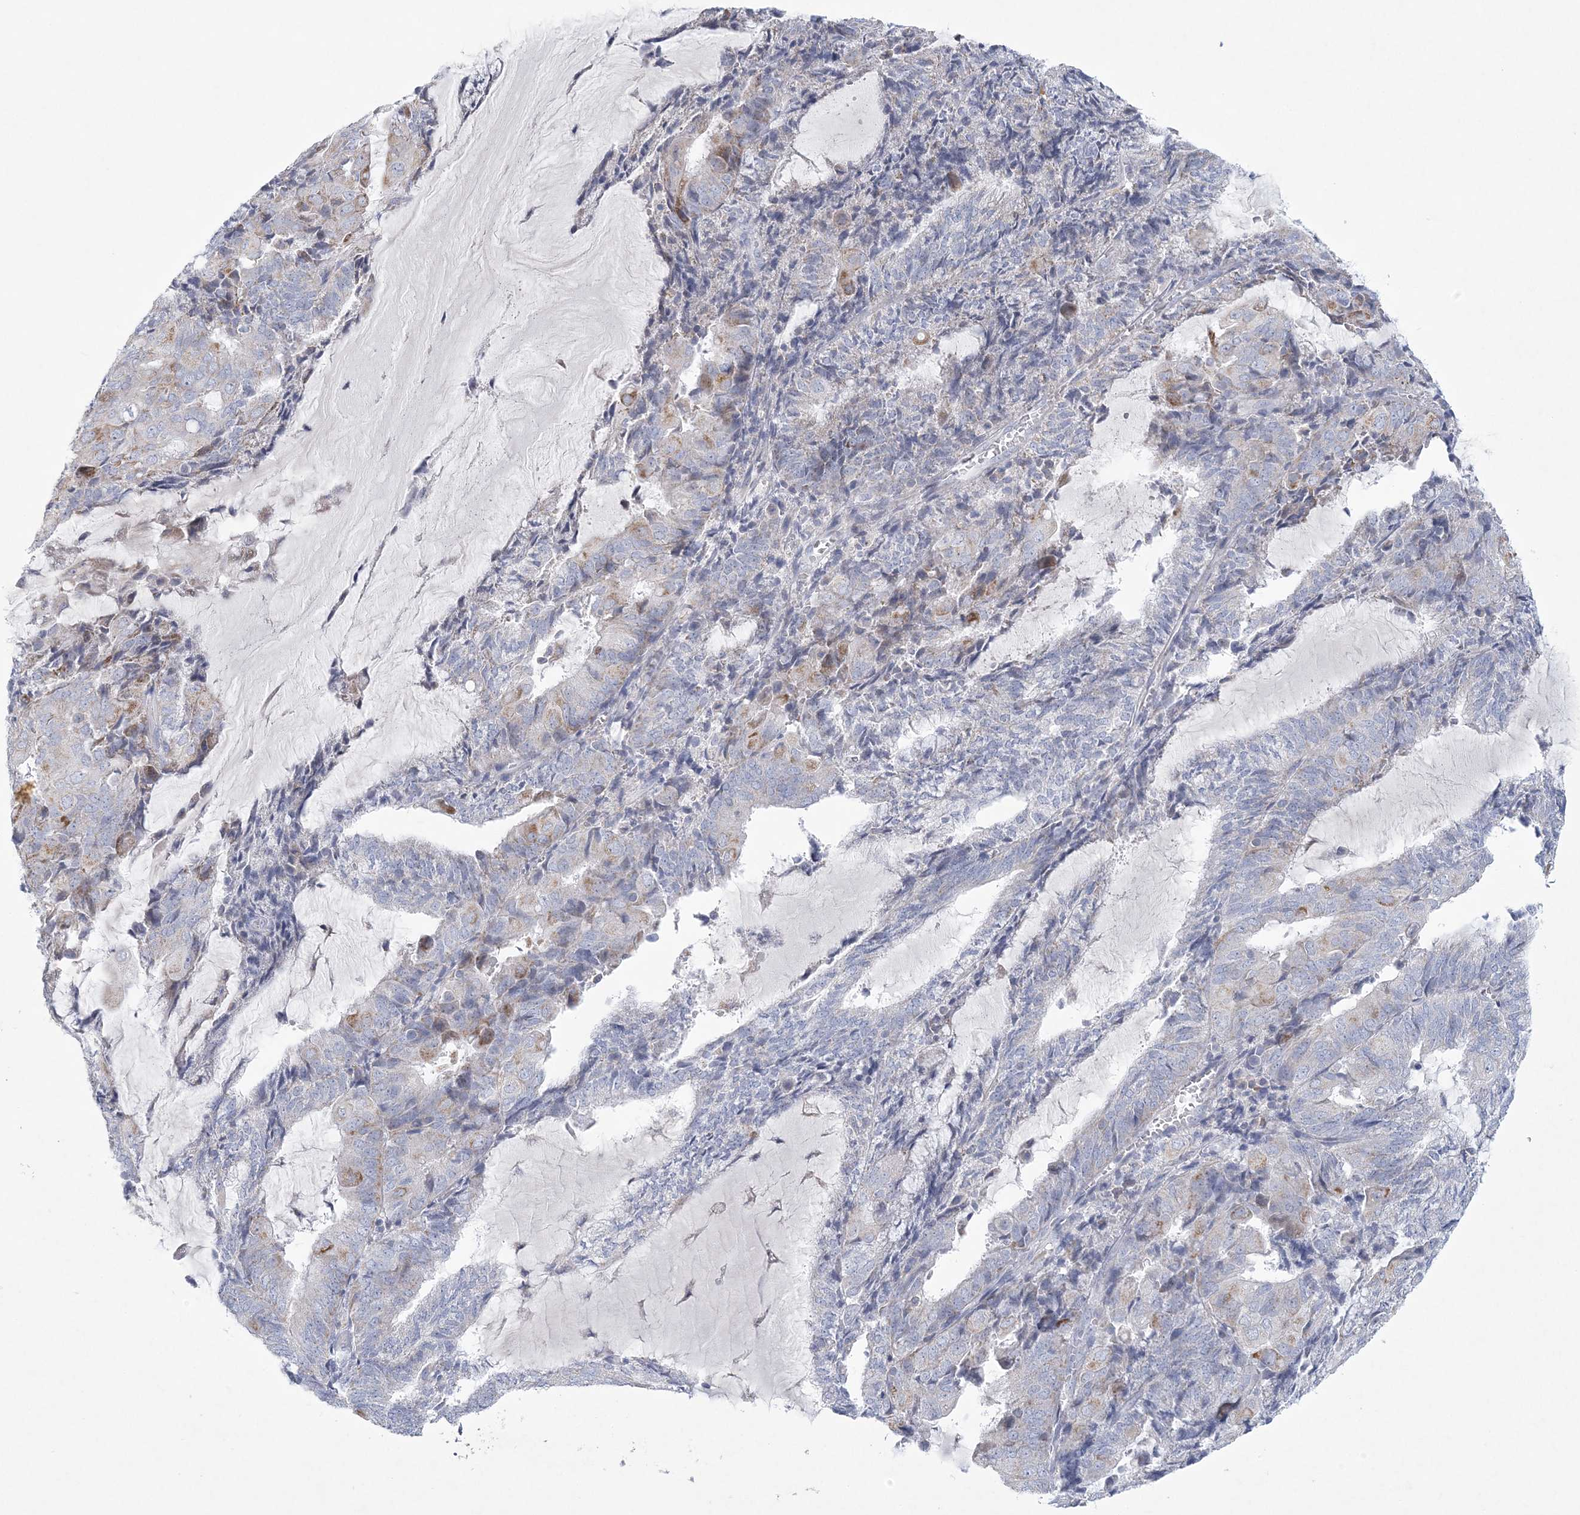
{"staining": {"intensity": "negative", "quantity": "none", "location": "none"}, "tissue": "endometrial cancer", "cell_type": "Tumor cells", "image_type": "cancer", "snomed": [{"axis": "morphology", "description": "Adenocarcinoma, NOS"}, {"axis": "topography", "description": "Endometrium"}], "caption": "A photomicrograph of adenocarcinoma (endometrial) stained for a protein displays no brown staining in tumor cells.", "gene": "NIPAL1", "patient": {"sex": "female", "age": 81}}